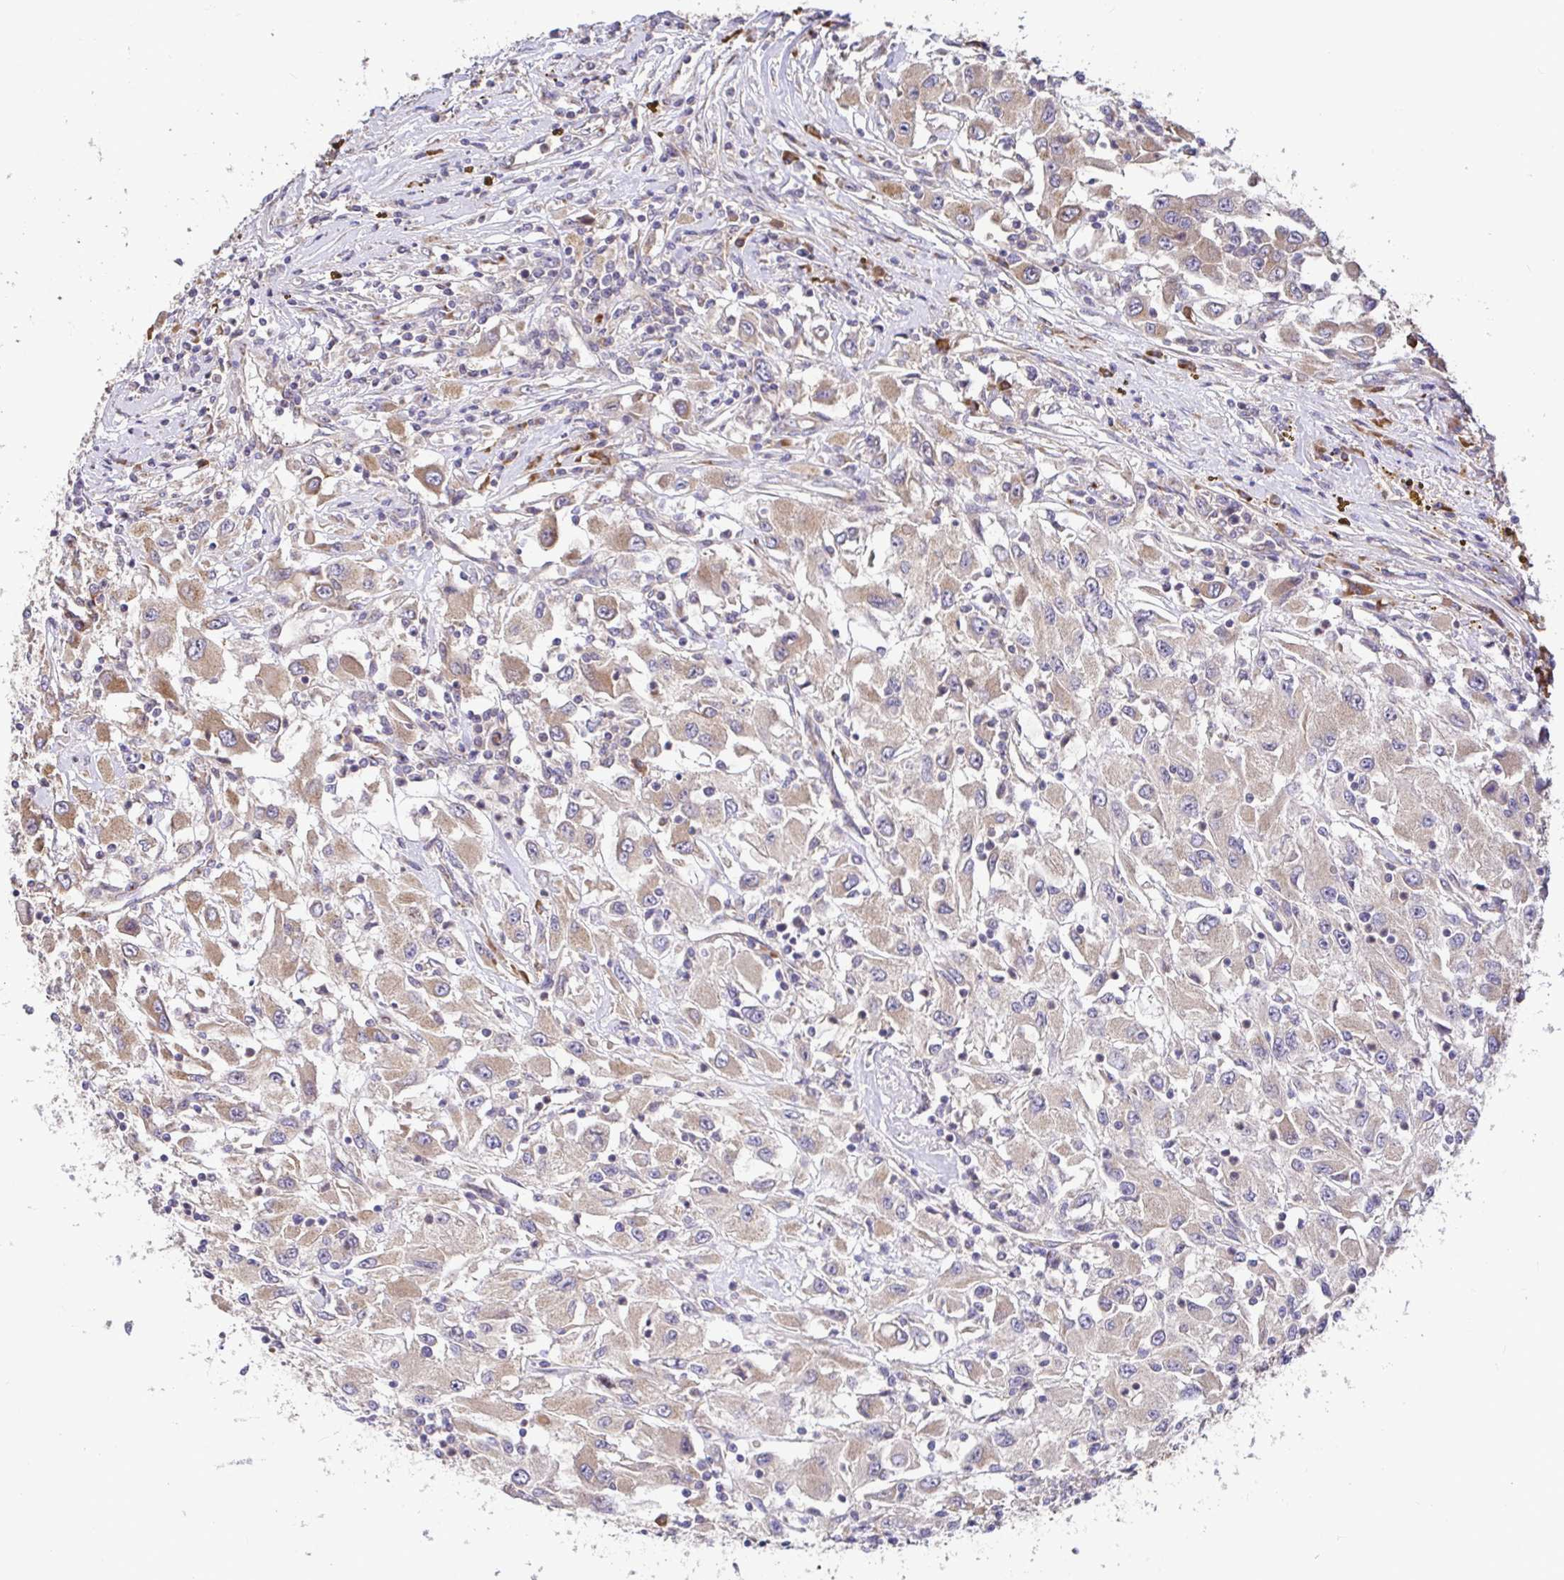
{"staining": {"intensity": "weak", "quantity": ">75%", "location": "cytoplasmic/membranous"}, "tissue": "renal cancer", "cell_type": "Tumor cells", "image_type": "cancer", "snomed": [{"axis": "morphology", "description": "Adenocarcinoma, NOS"}, {"axis": "topography", "description": "Kidney"}], "caption": "This is an image of IHC staining of renal adenocarcinoma, which shows weak staining in the cytoplasmic/membranous of tumor cells.", "gene": "ELP1", "patient": {"sex": "female", "age": 67}}